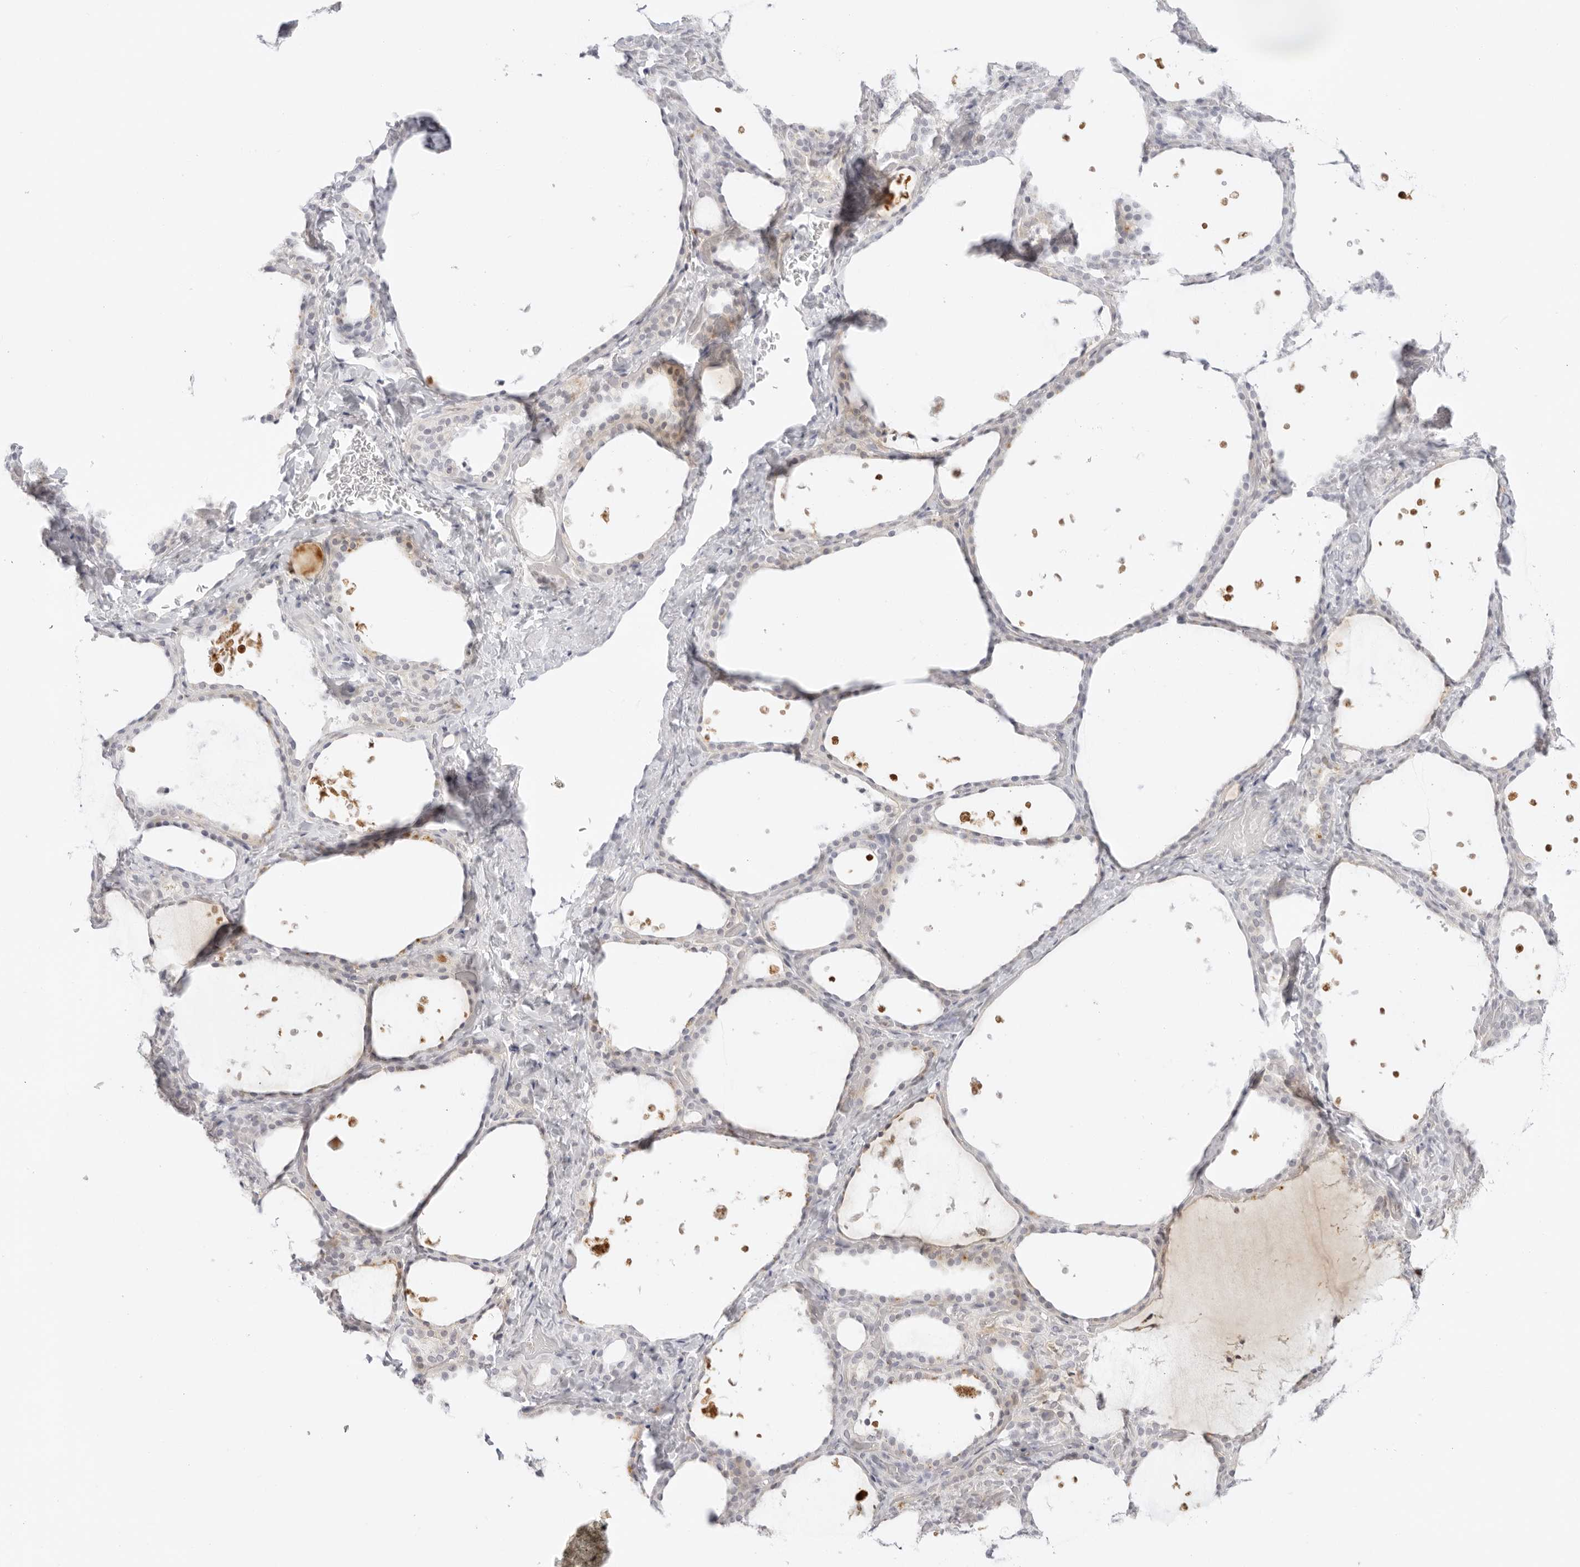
{"staining": {"intensity": "moderate", "quantity": "<25%", "location": "cytoplasmic/membranous"}, "tissue": "thyroid gland", "cell_type": "Glandular cells", "image_type": "normal", "snomed": [{"axis": "morphology", "description": "Normal tissue, NOS"}, {"axis": "topography", "description": "Thyroid gland"}], "caption": "Brown immunohistochemical staining in normal human thyroid gland demonstrates moderate cytoplasmic/membranous expression in approximately <25% of glandular cells.", "gene": "TNFRSF14", "patient": {"sex": "female", "age": 44}}